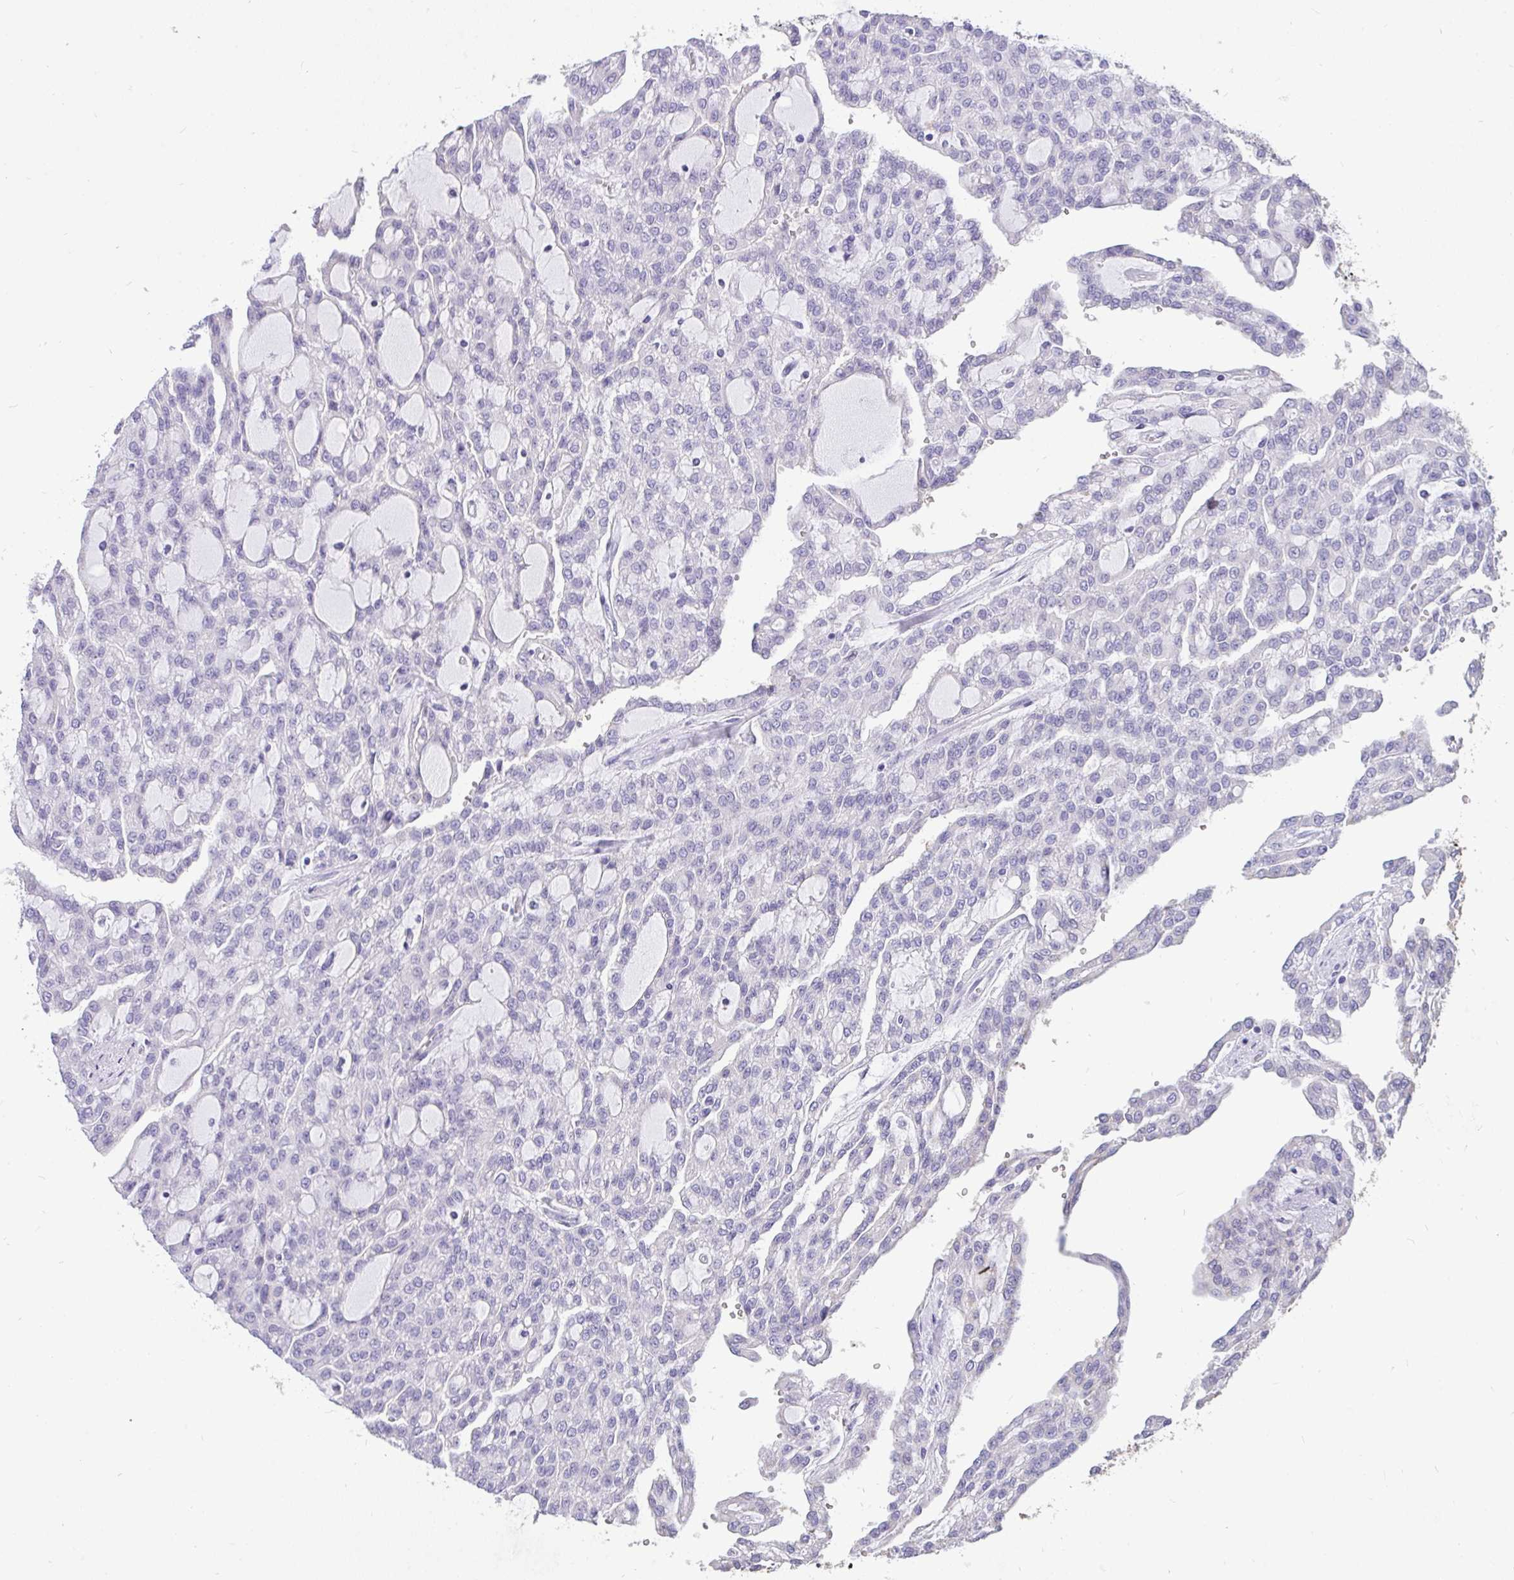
{"staining": {"intensity": "negative", "quantity": "none", "location": "none"}, "tissue": "renal cancer", "cell_type": "Tumor cells", "image_type": "cancer", "snomed": [{"axis": "morphology", "description": "Adenocarcinoma, NOS"}, {"axis": "topography", "description": "Kidney"}], "caption": "High magnification brightfield microscopy of renal cancer (adenocarcinoma) stained with DAB (brown) and counterstained with hematoxylin (blue): tumor cells show no significant positivity.", "gene": "VGLL3", "patient": {"sex": "male", "age": 63}}